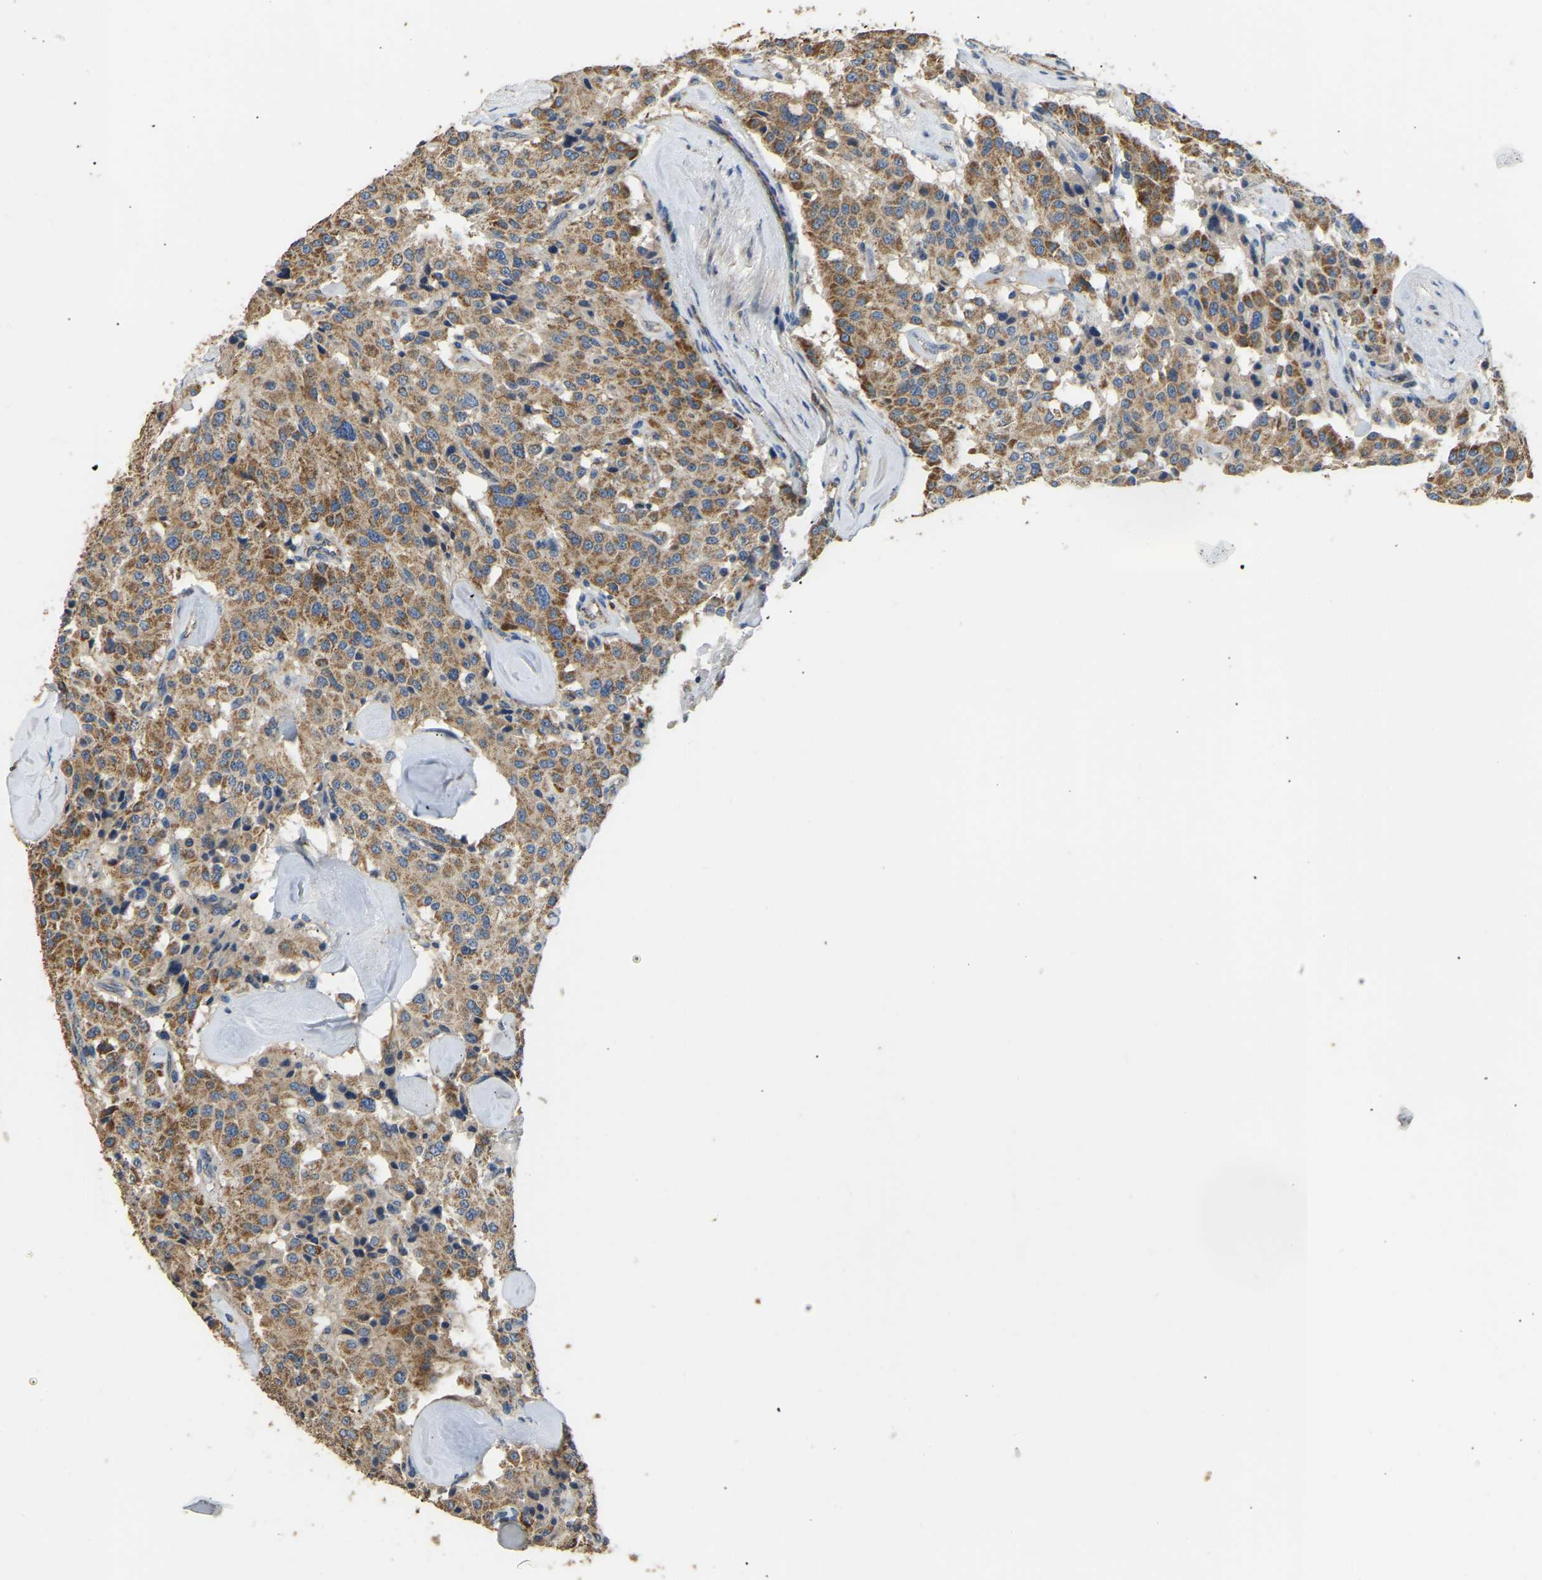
{"staining": {"intensity": "moderate", "quantity": ">75%", "location": "cytoplasmic/membranous"}, "tissue": "carcinoid", "cell_type": "Tumor cells", "image_type": "cancer", "snomed": [{"axis": "morphology", "description": "Carcinoid, malignant, NOS"}, {"axis": "topography", "description": "Lung"}], "caption": "About >75% of tumor cells in malignant carcinoid display moderate cytoplasmic/membranous protein staining as visualized by brown immunohistochemical staining.", "gene": "TUFM", "patient": {"sex": "male", "age": 30}}